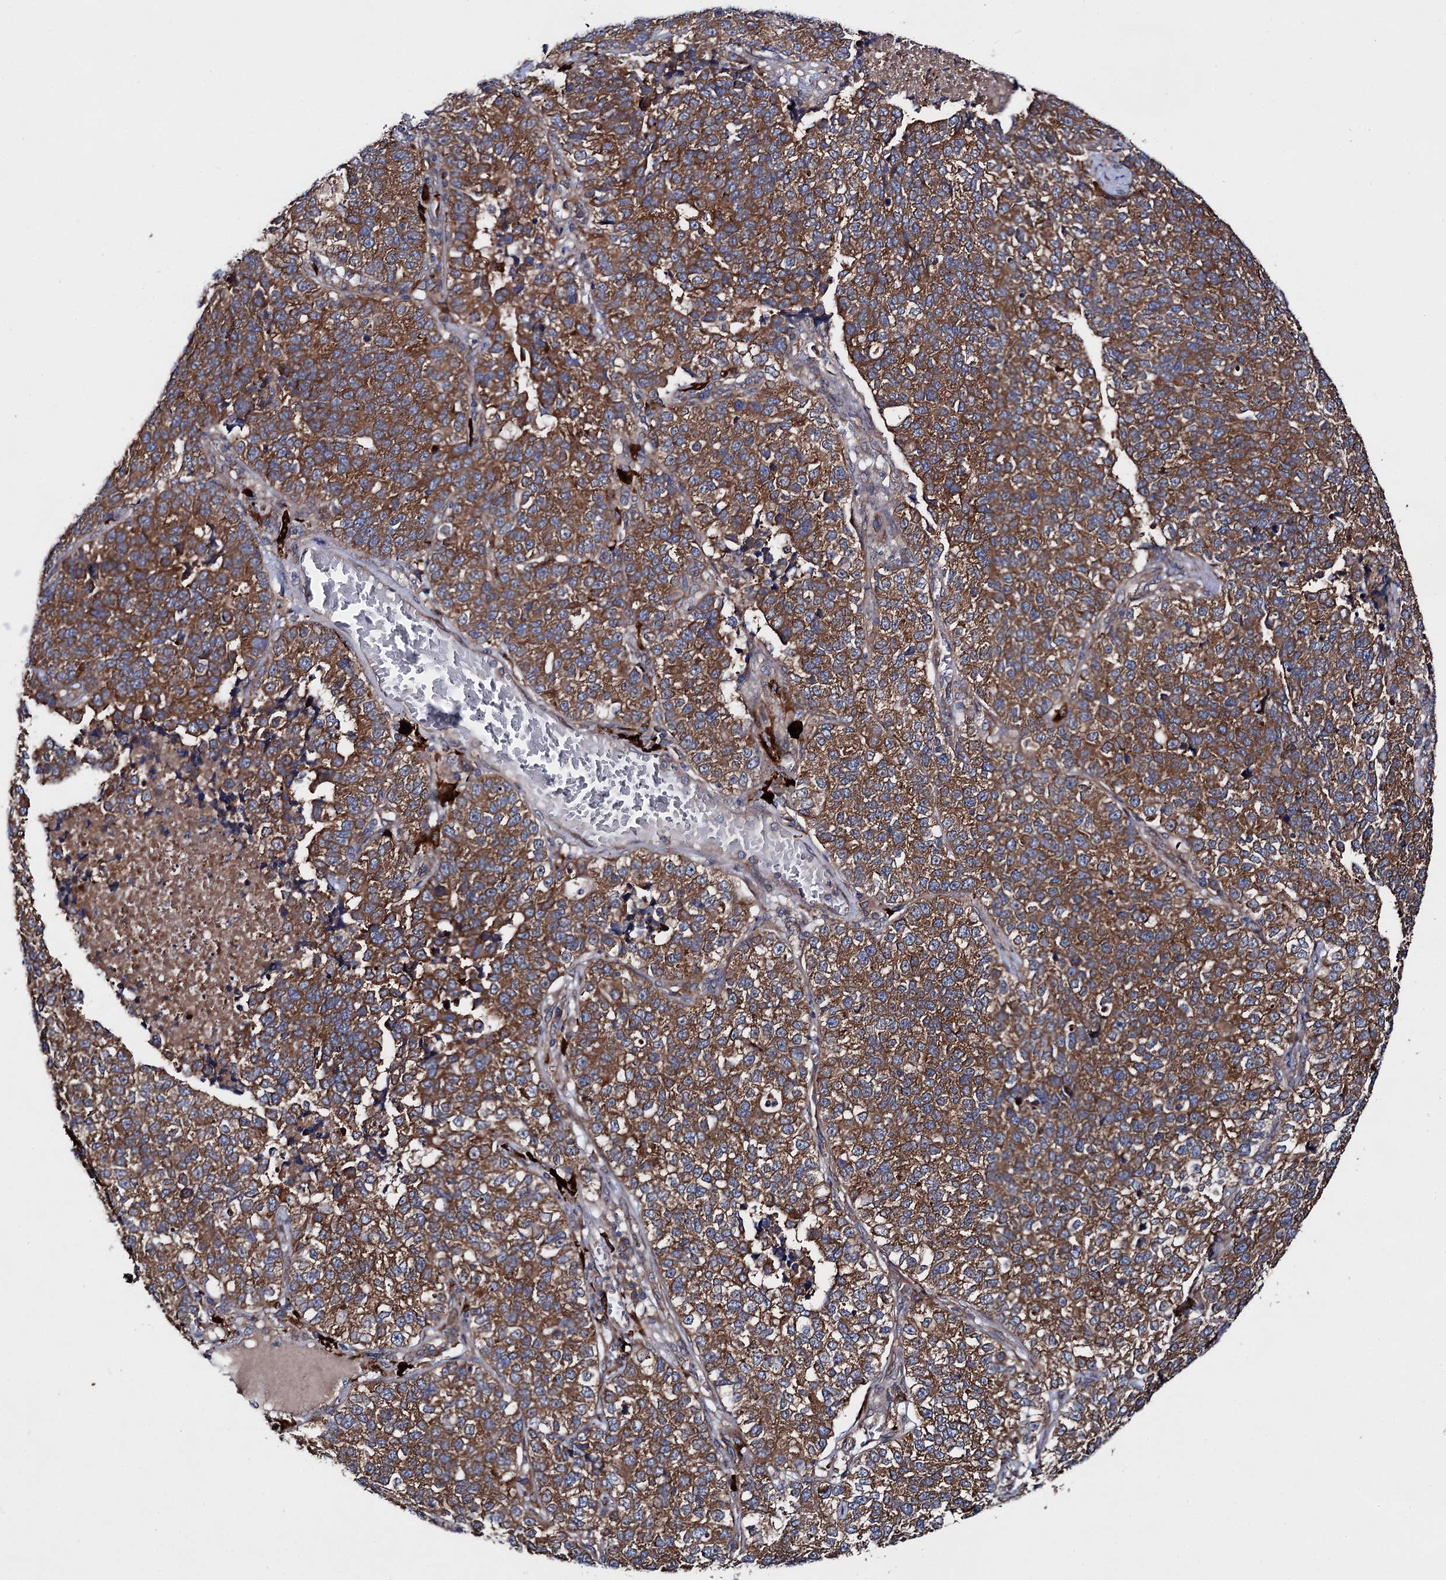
{"staining": {"intensity": "strong", "quantity": ">75%", "location": "cytoplasmic/membranous"}, "tissue": "lung cancer", "cell_type": "Tumor cells", "image_type": "cancer", "snomed": [{"axis": "morphology", "description": "Adenocarcinoma, NOS"}, {"axis": "topography", "description": "Lung"}], "caption": "This image reveals immunohistochemistry staining of lung adenocarcinoma, with high strong cytoplasmic/membranous positivity in about >75% of tumor cells.", "gene": "NAA25", "patient": {"sex": "male", "age": 49}}